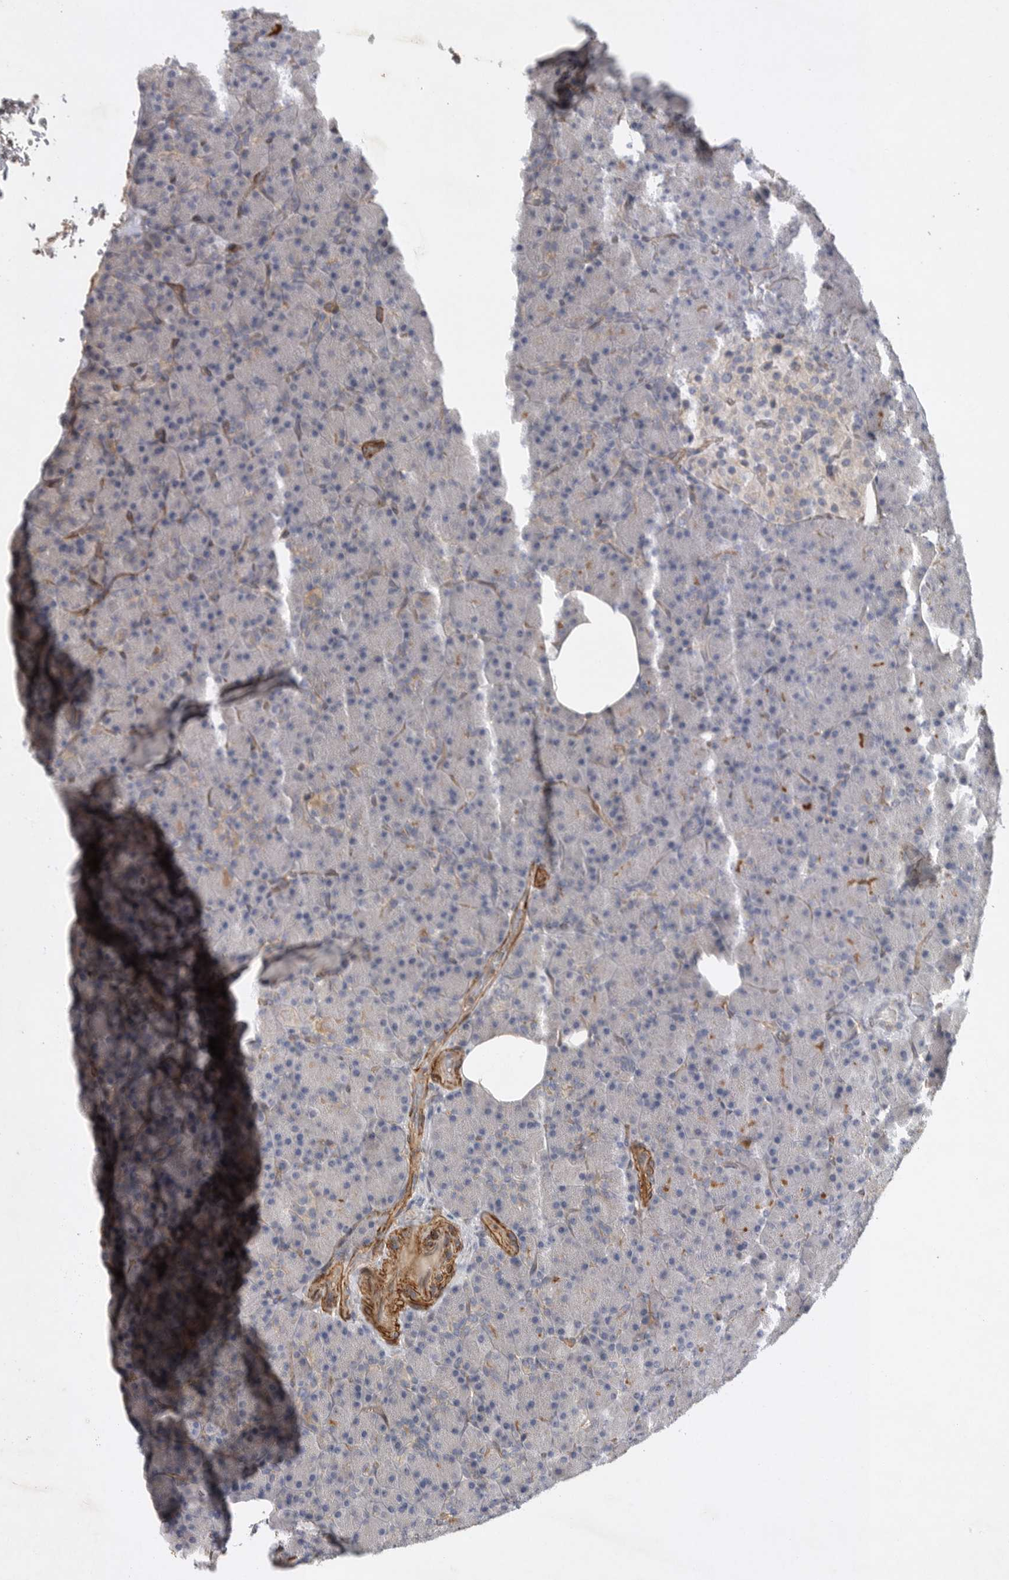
{"staining": {"intensity": "negative", "quantity": "none", "location": "none"}, "tissue": "pancreas", "cell_type": "Exocrine glandular cells", "image_type": "normal", "snomed": [{"axis": "morphology", "description": "Normal tissue, NOS"}, {"axis": "topography", "description": "Pancreas"}], "caption": "Pancreas stained for a protein using immunohistochemistry demonstrates no positivity exocrine glandular cells.", "gene": "ANKFY1", "patient": {"sex": "female", "age": 43}}